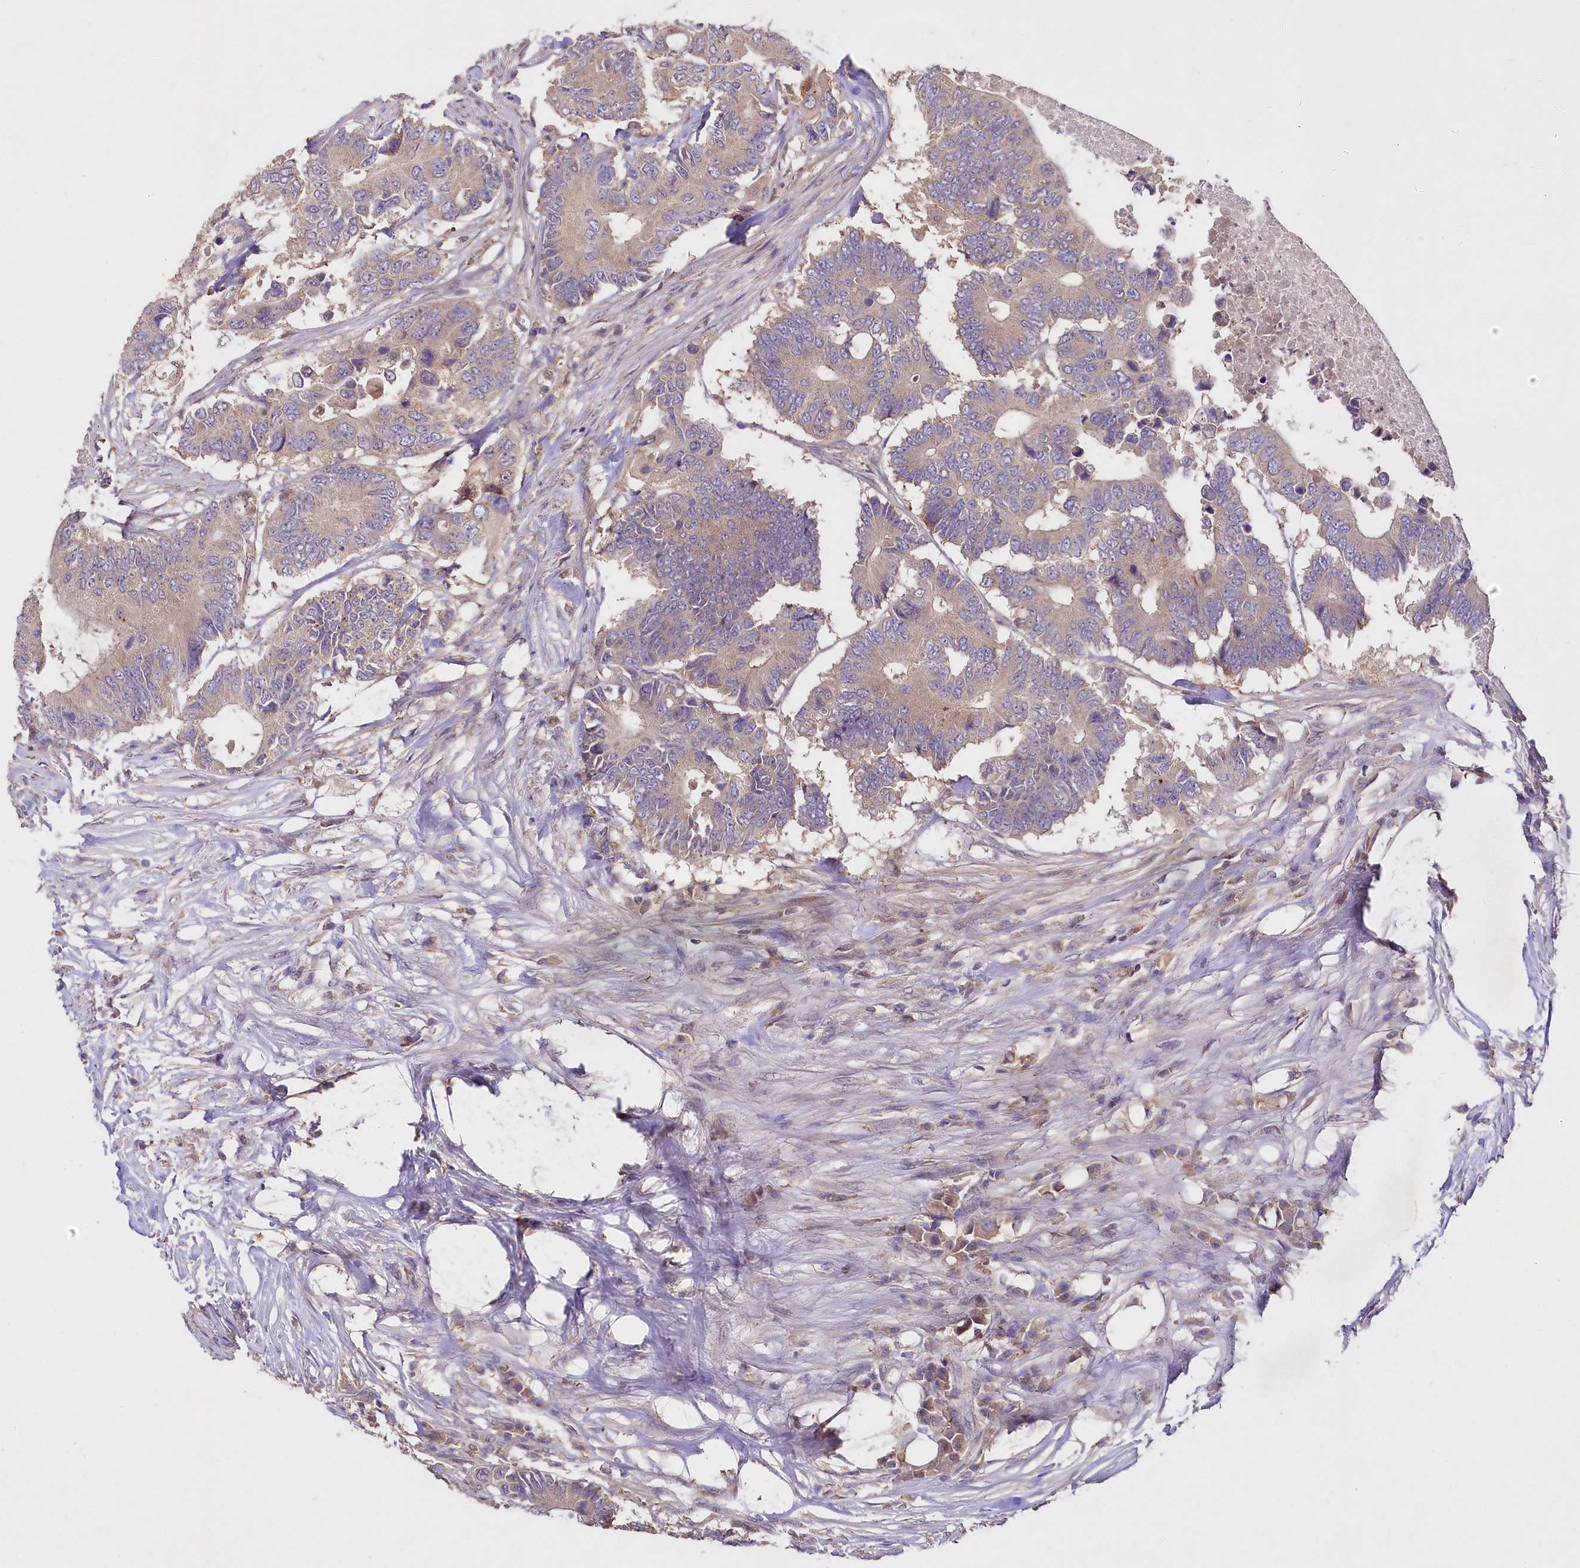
{"staining": {"intensity": "weak", "quantity": "<25%", "location": "cytoplasmic/membranous"}, "tissue": "colorectal cancer", "cell_type": "Tumor cells", "image_type": "cancer", "snomed": [{"axis": "morphology", "description": "Adenocarcinoma, NOS"}, {"axis": "topography", "description": "Colon"}], "caption": "This is an immunohistochemistry photomicrograph of human adenocarcinoma (colorectal). There is no expression in tumor cells.", "gene": "ETFBKMT", "patient": {"sex": "male", "age": 71}}